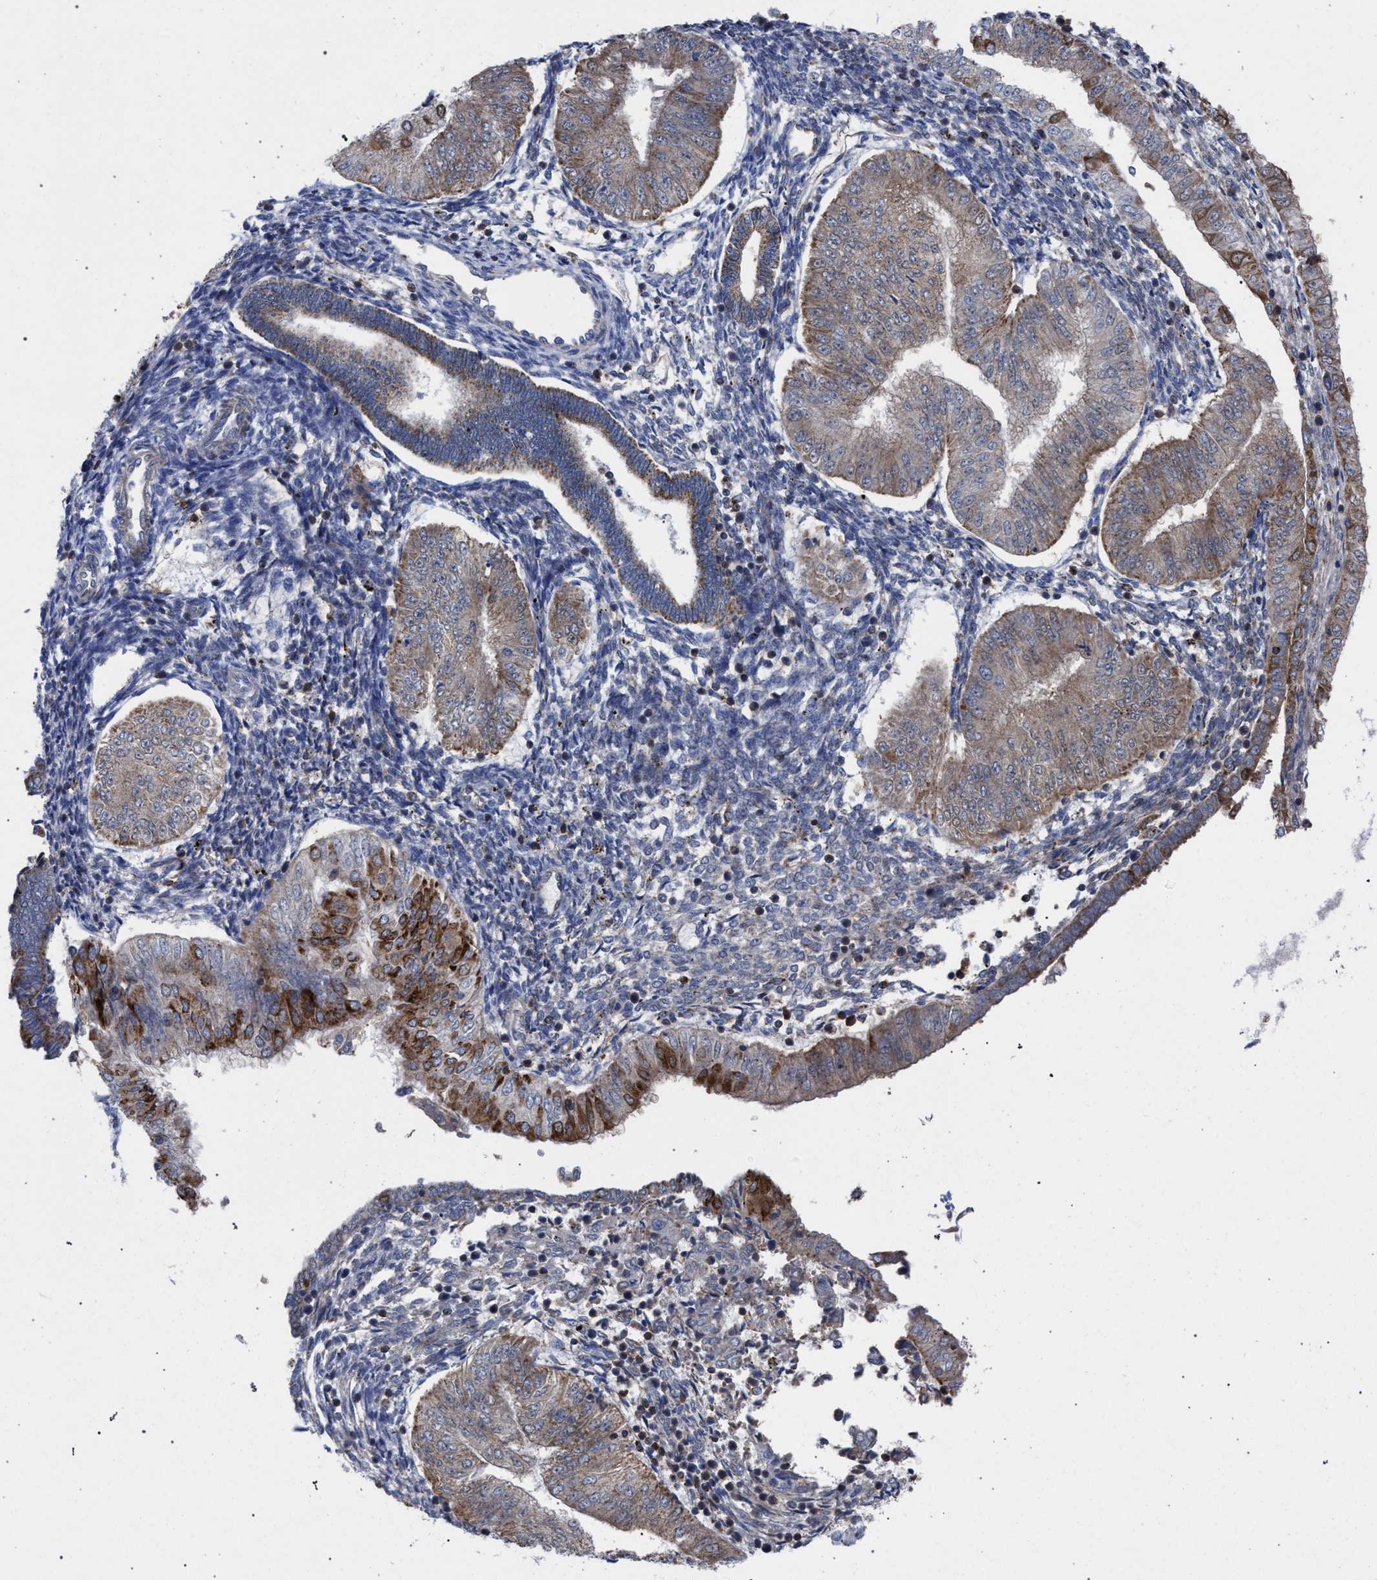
{"staining": {"intensity": "moderate", "quantity": ">75%", "location": "cytoplasmic/membranous"}, "tissue": "endometrial cancer", "cell_type": "Tumor cells", "image_type": "cancer", "snomed": [{"axis": "morphology", "description": "Normal tissue, NOS"}, {"axis": "morphology", "description": "Adenocarcinoma, NOS"}, {"axis": "topography", "description": "Endometrium"}], "caption": "Endometrial cancer (adenocarcinoma) stained for a protein (brown) shows moderate cytoplasmic/membranous positive expression in approximately >75% of tumor cells.", "gene": "ACADS", "patient": {"sex": "female", "age": 53}}